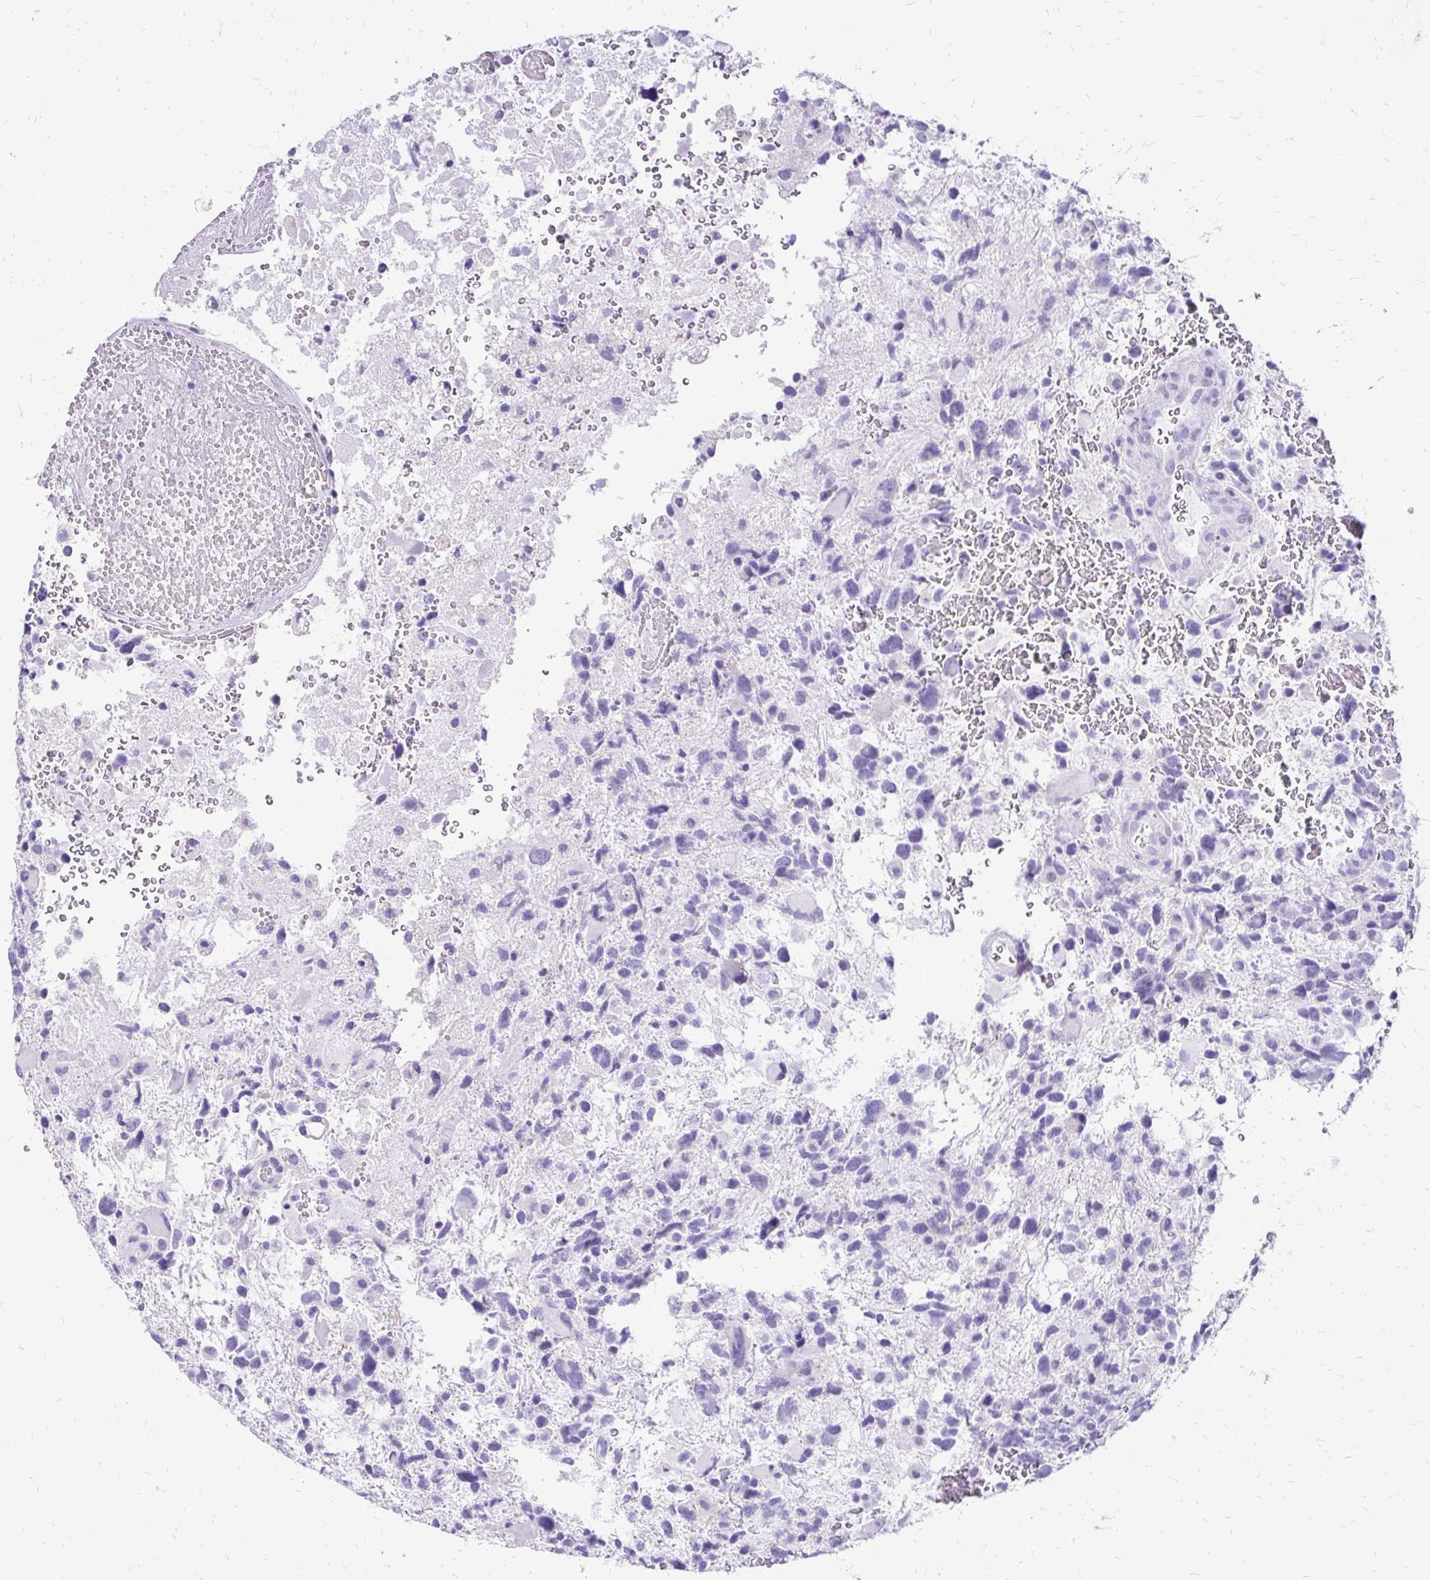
{"staining": {"intensity": "negative", "quantity": "none", "location": "none"}, "tissue": "glioma", "cell_type": "Tumor cells", "image_type": "cancer", "snomed": [{"axis": "morphology", "description": "Glioma, malignant, High grade"}, {"axis": "topography", "description": "Brain"}], "caption": "Human malignant high-grade glioma stained for a protein using IHC shows no staining in tumor cells.", "gene": "SLC32A1", "patient": {"sex": "female", "age": 71}}